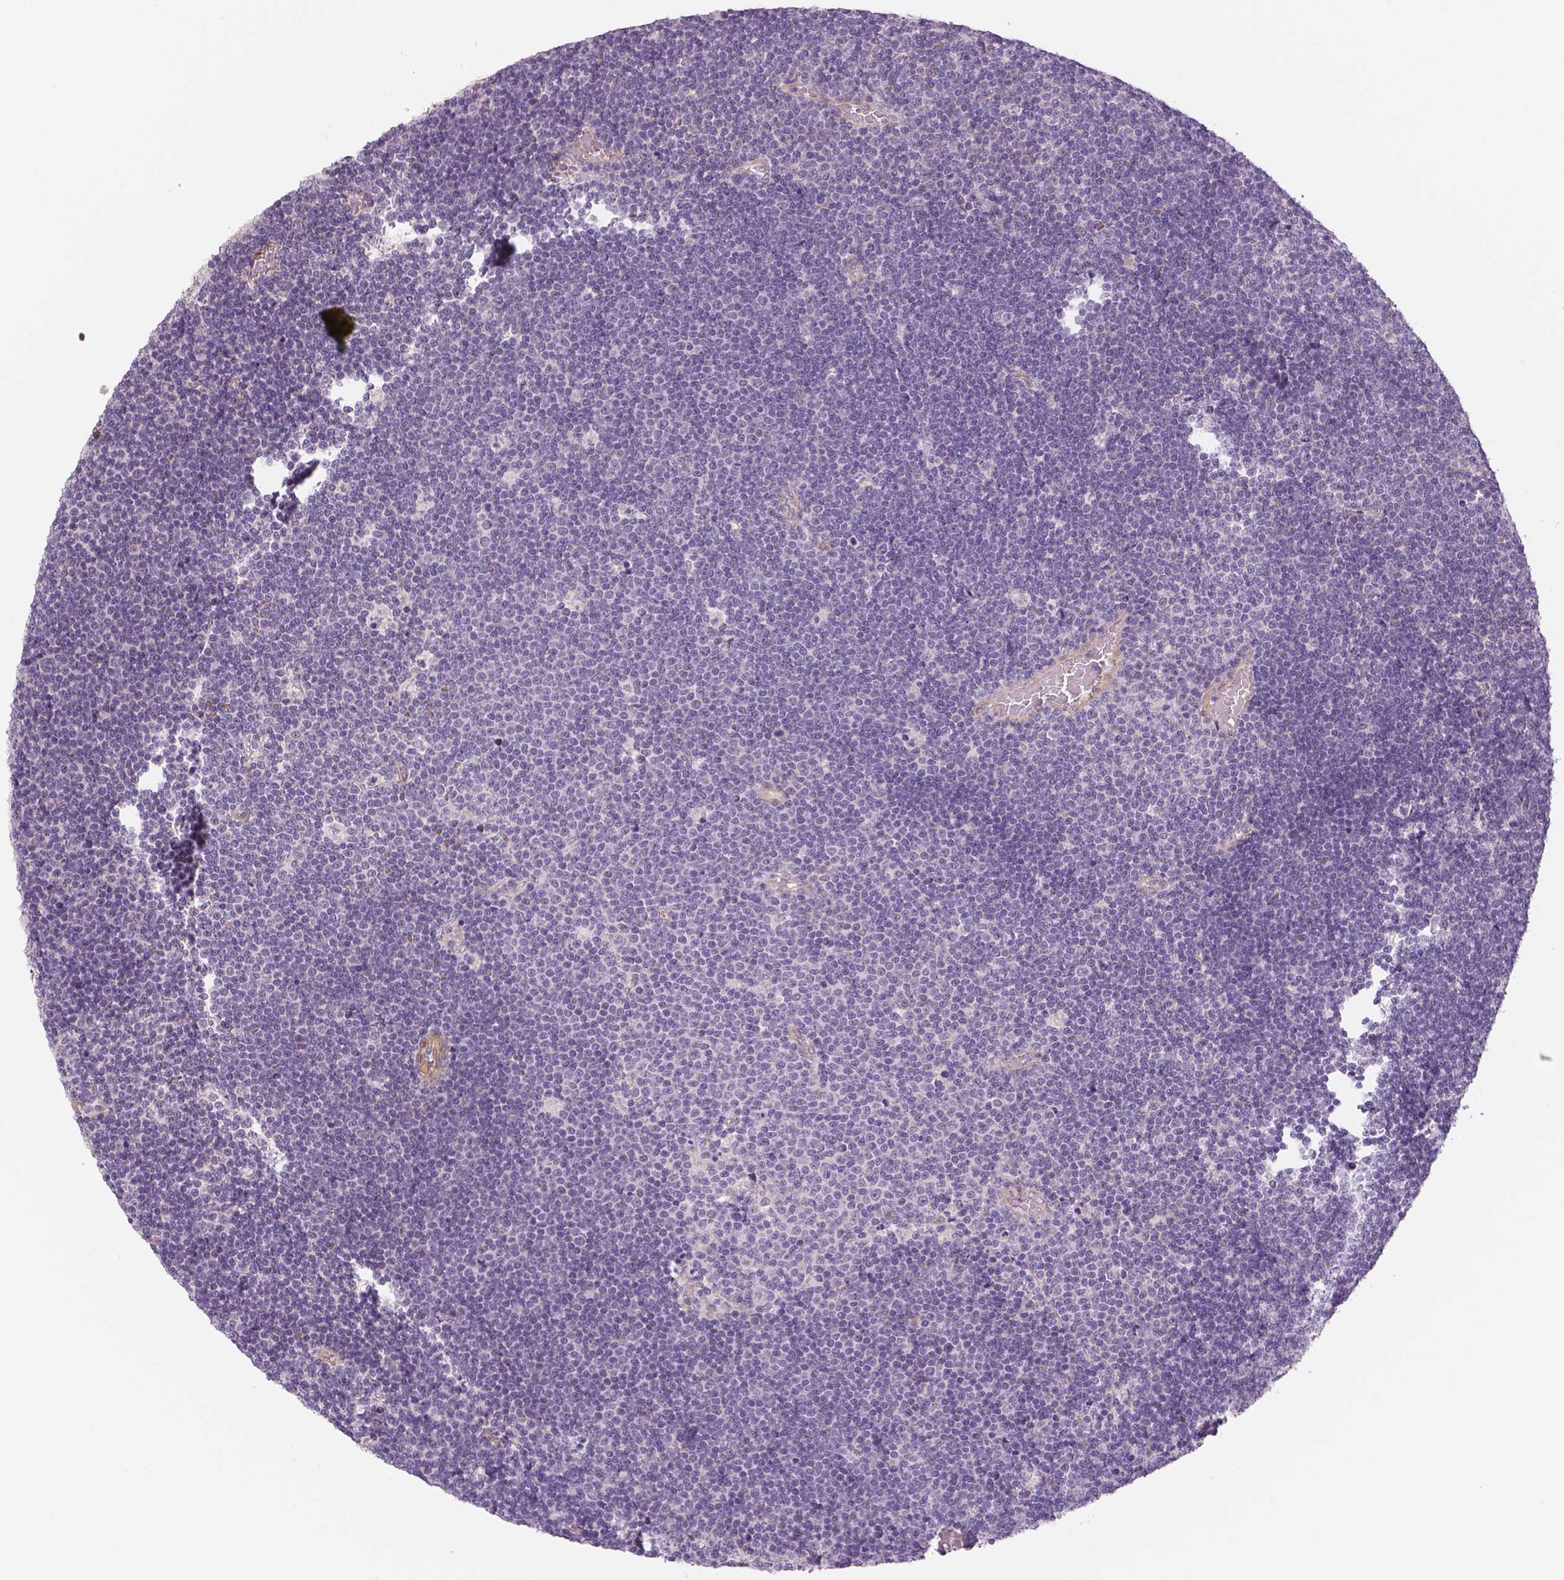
{"staining": {"intensity": "negative", "quantity": "none", "location": "none"}, "tissue": "lymphoma", "cell_type": "Tumor cells", "image_type": "cancer", "snomed": [{"axis": "morphology", "description": "Malignant lymphoma, non-Hodgkin's type, Low grade"}, {"axis": "topography", "description": "Brain"}], "caption": "Tumor cells show no significant protein staining in lymphoma.", "gene": "FLT1", "patient": {"sex": "female", "age": 66}}